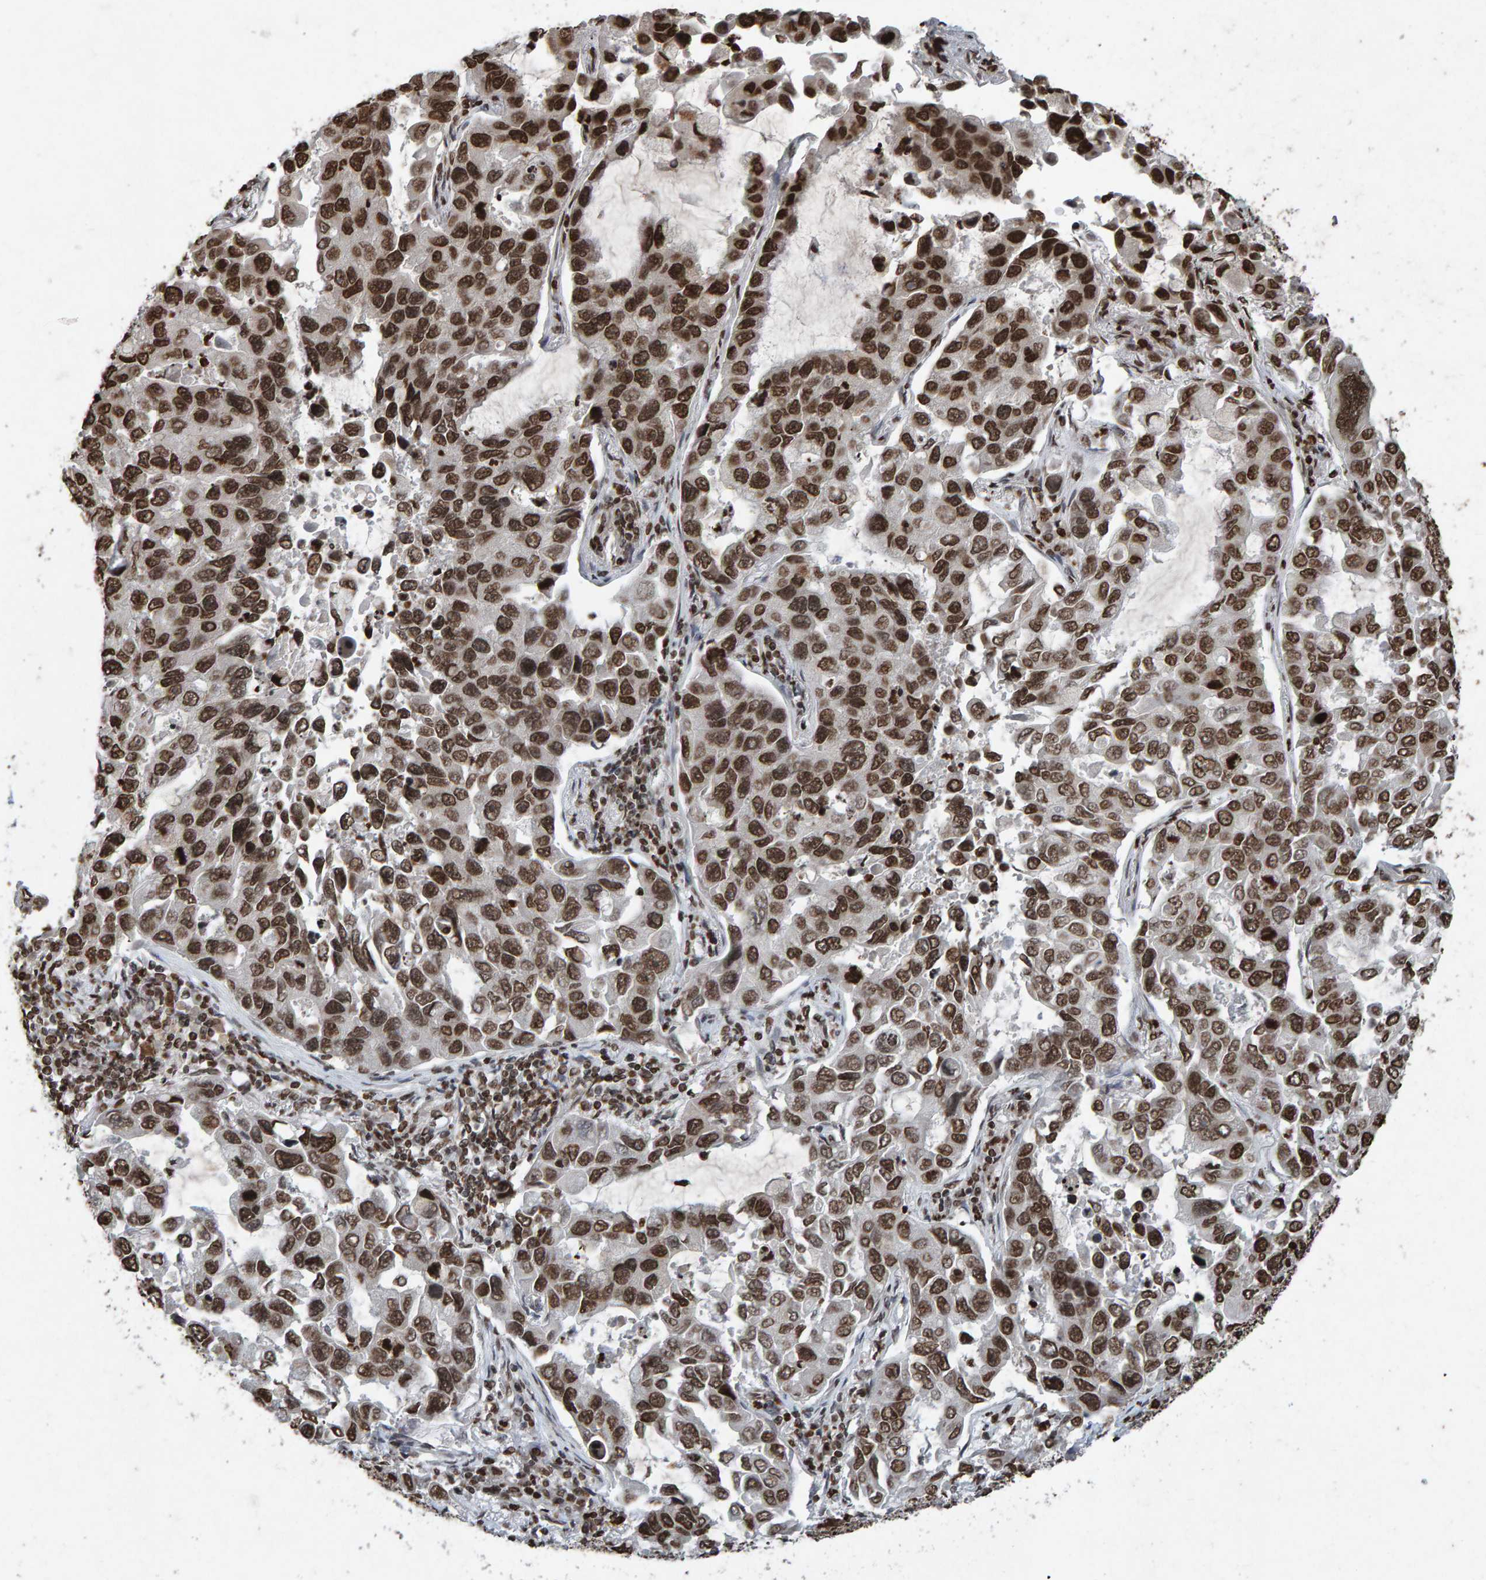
{"staining": {"intensity": "strong", "quantity": ">75%", "location": "nuclear"}, "tissue": "lung cancer", "cell_type": "Tumor cells", "image_type": "cancer", "snomed": [{"axis": "morphology", "description": "Adenocarcinoma, NOS"}, {"axis": "topography", "description": "Lung"}], "caption": "Brown immunohistochemical staining in human lung cancer exhibits strong nuclear positivity in about >75% of tumor cells.", "gene": "H2AZ1", "patient": {"sex": "male", "age": 64}}